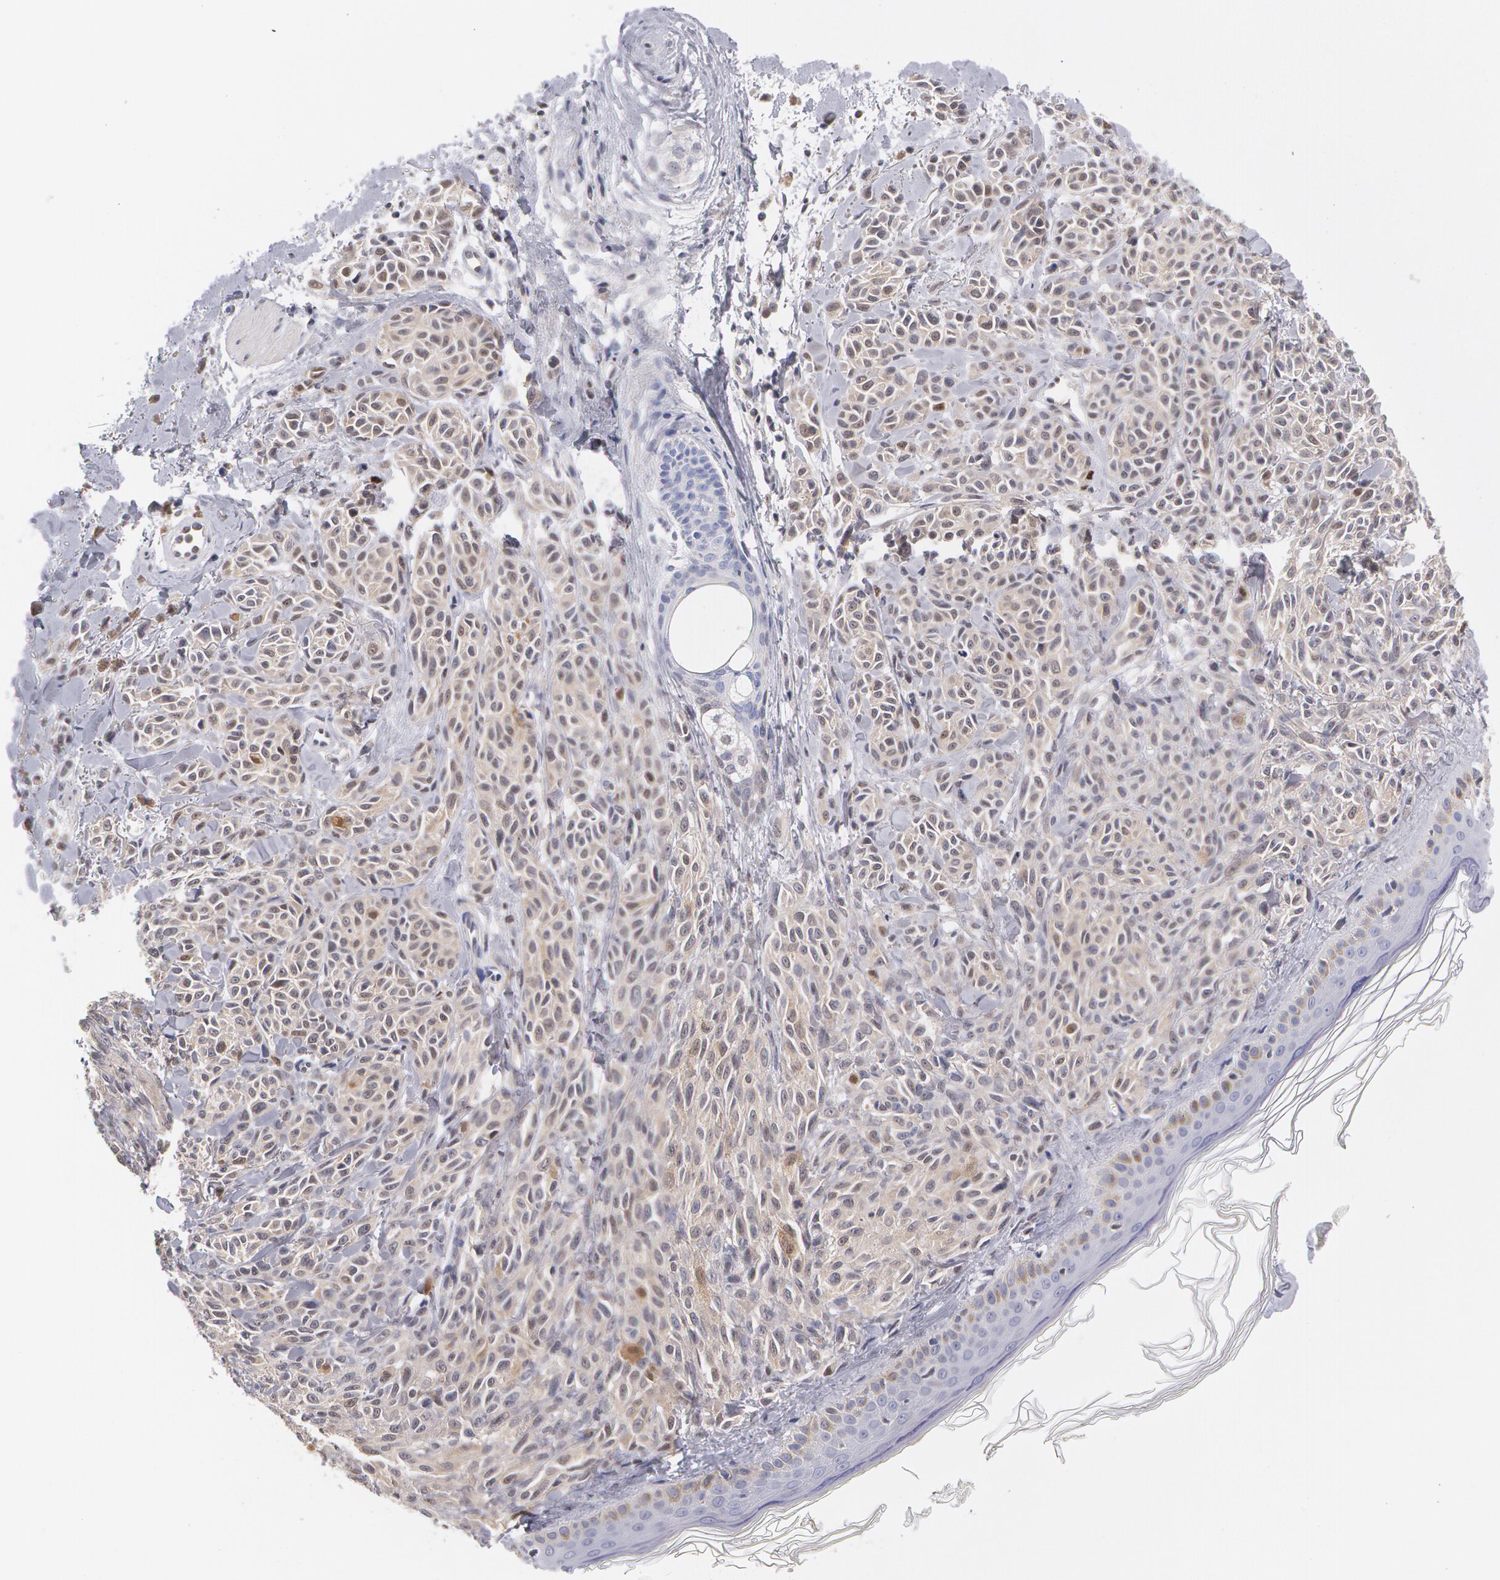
{"staining": {"intensity": "negative", "quantity": "none", "location": "none"}, "tissue": "melanoma", "cell_type": "Tumor cells", "image_type": "cancer", "snomed": [{"axis": "morphology", "description": "Malignant melanoma, NOS"}, {"axis": "topography", "description": "Skin"}], "caption": "An image of human melanoma is negative for staining in tumor cells. (DAB (3,3'-diaminobenzidine) immunohistochemistry, high magnification).", "gene": "TXNRD1", "patient": {"sex": "female", "age": 73}}